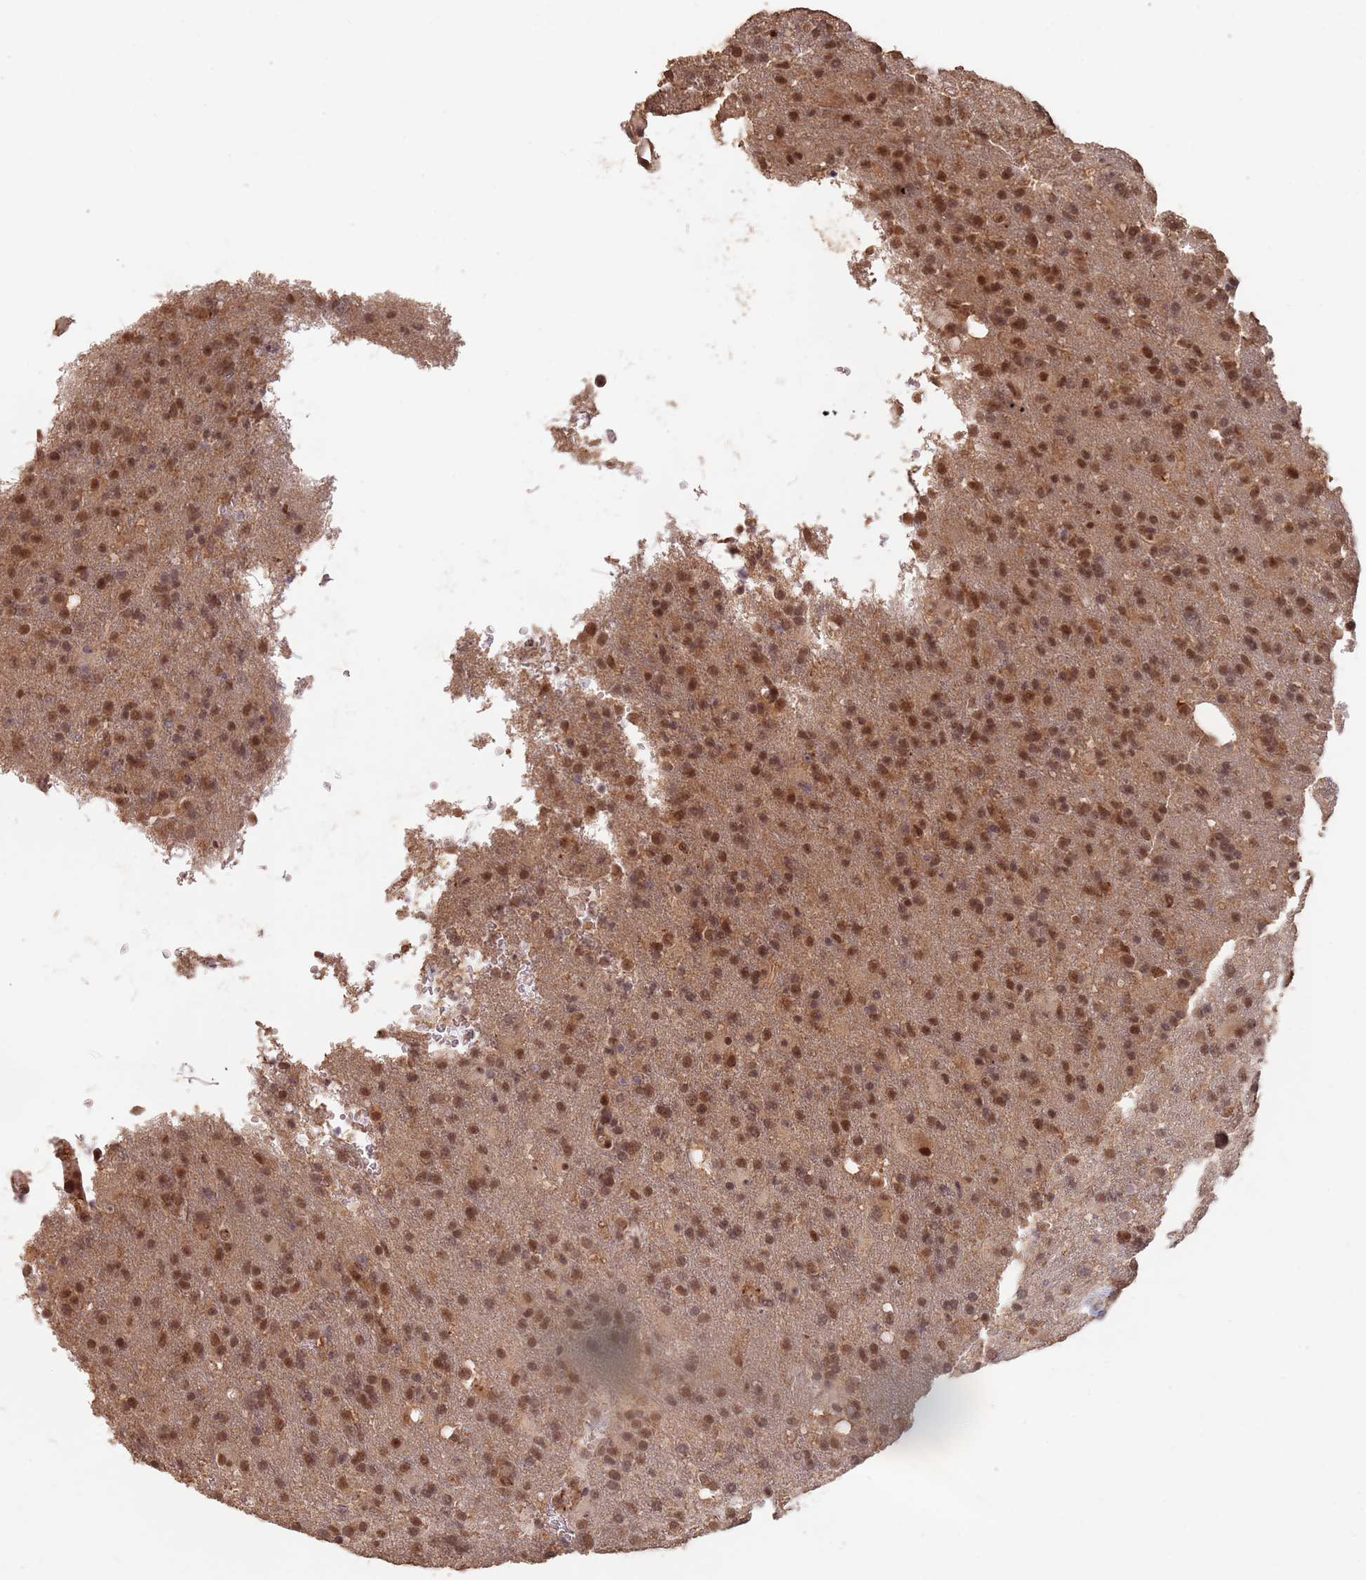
{"staining": {"intensity": "moderate", "quantity": ">75%", "location": "nuclear"}, "tissue": "glioma", "cell_type": "Tumor cells", "image_type": "cancer", "snomed": [{"axis": "morphology", "description": "Glioma, malignant, High grade"}, {"axis": "topography", "description": "Brain"}], "caption": "This image exhibits IHC staining of glioma, with medium moderate nuclear expression in approximately >75% of tumor cells.", "gene": "RFXANK", "patient": {"sex": "female", "age": 74}}